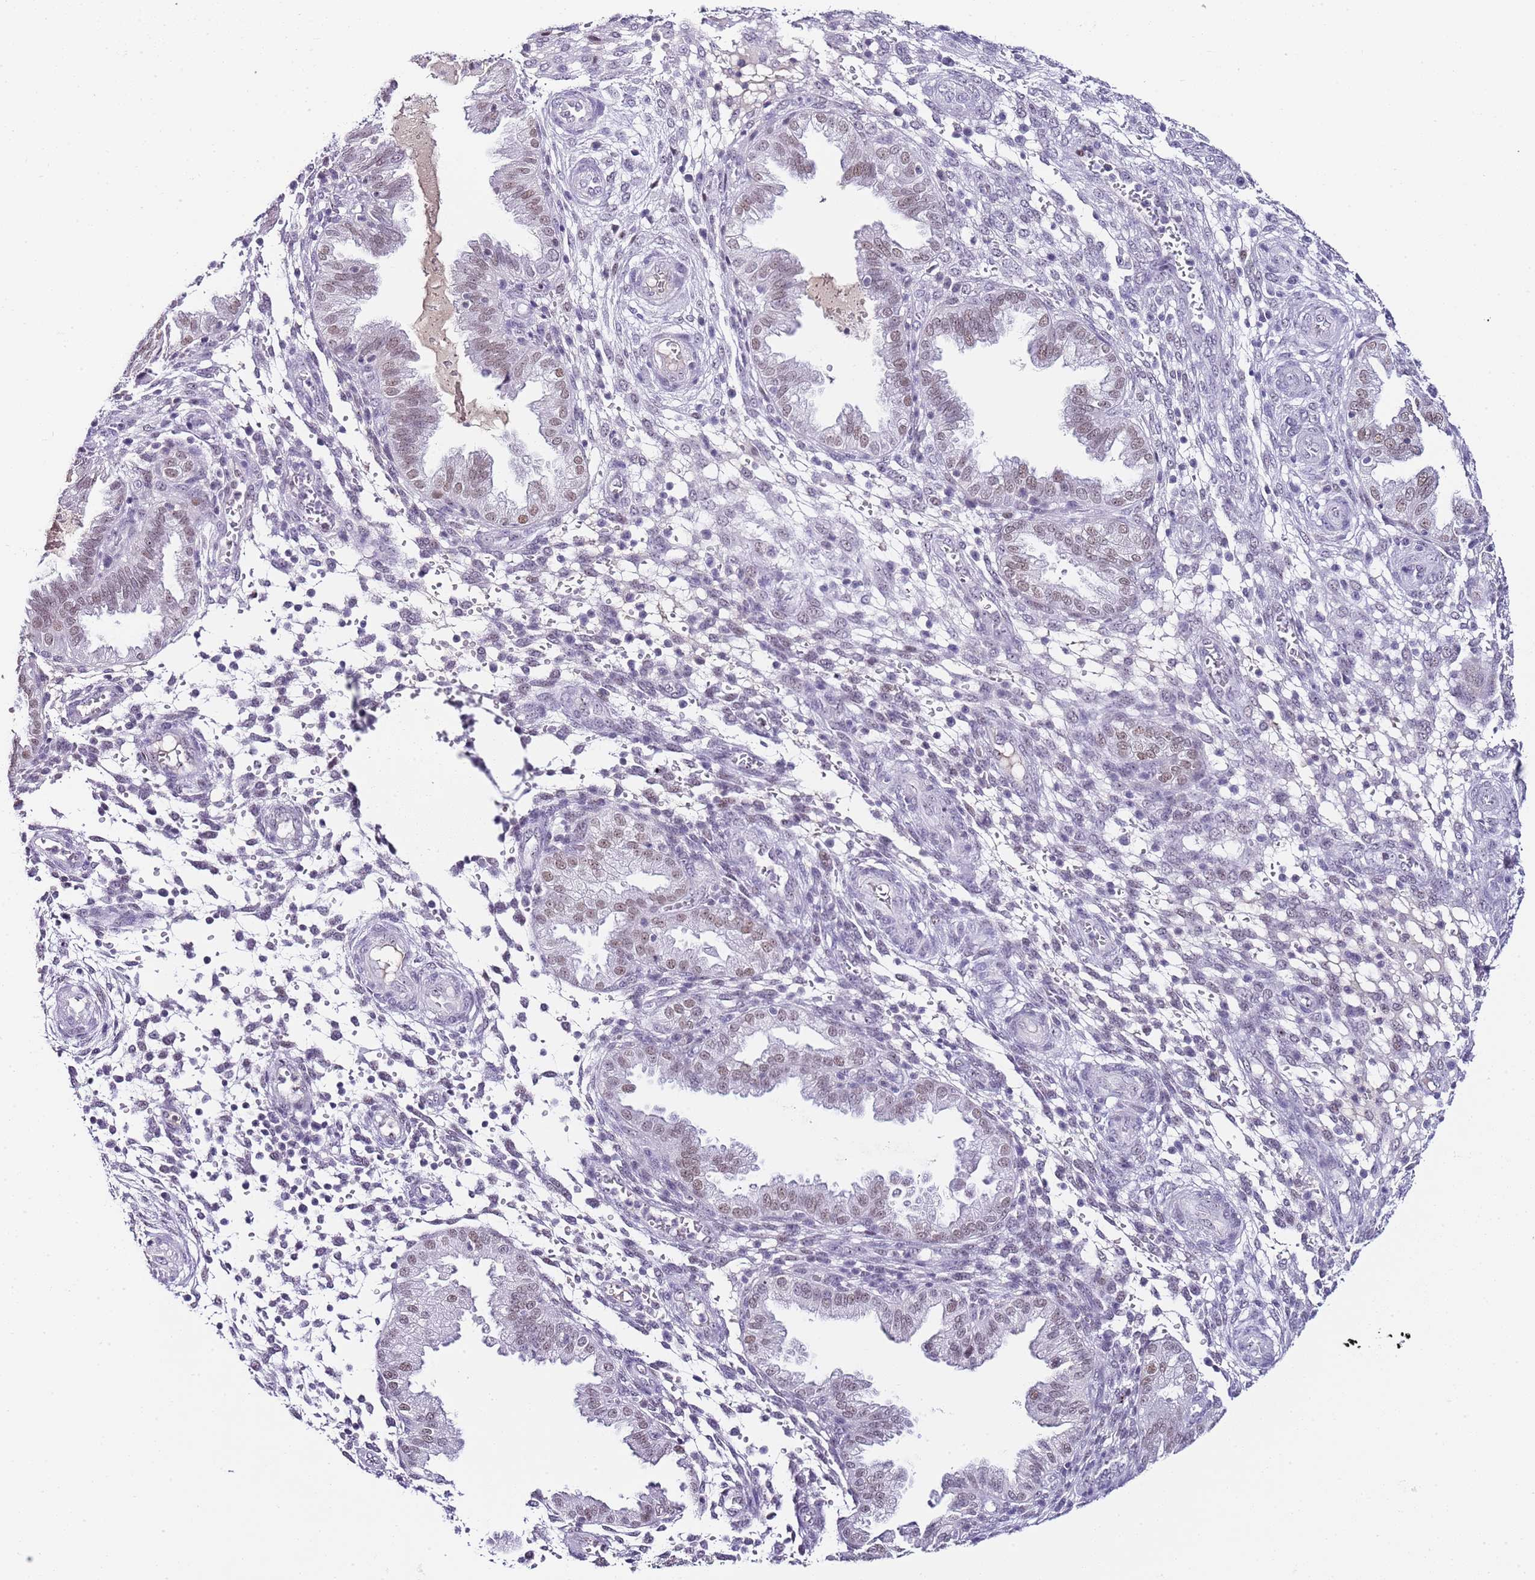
{"staining": {"intensity": "negative", "quantity": "none", "location": "none"}, "tissue": "endometrium", "cell_type": "Cells in endometrial stroma", "image_type": "normal", "snomed": [{"axis": "morphology", "description": "Normal tissue, NOS"}, {"axis": "topography", "description": "Endometrium"}], "caption": "This image is of normal endometrium stained with immunohistochemistry to label a protein in brown with the nuclei are counter-stained blue. There is no positivity in cells in endometrial stroma.", "gene": "NOP56", "patient": {"sex": "female", "age": 33}}